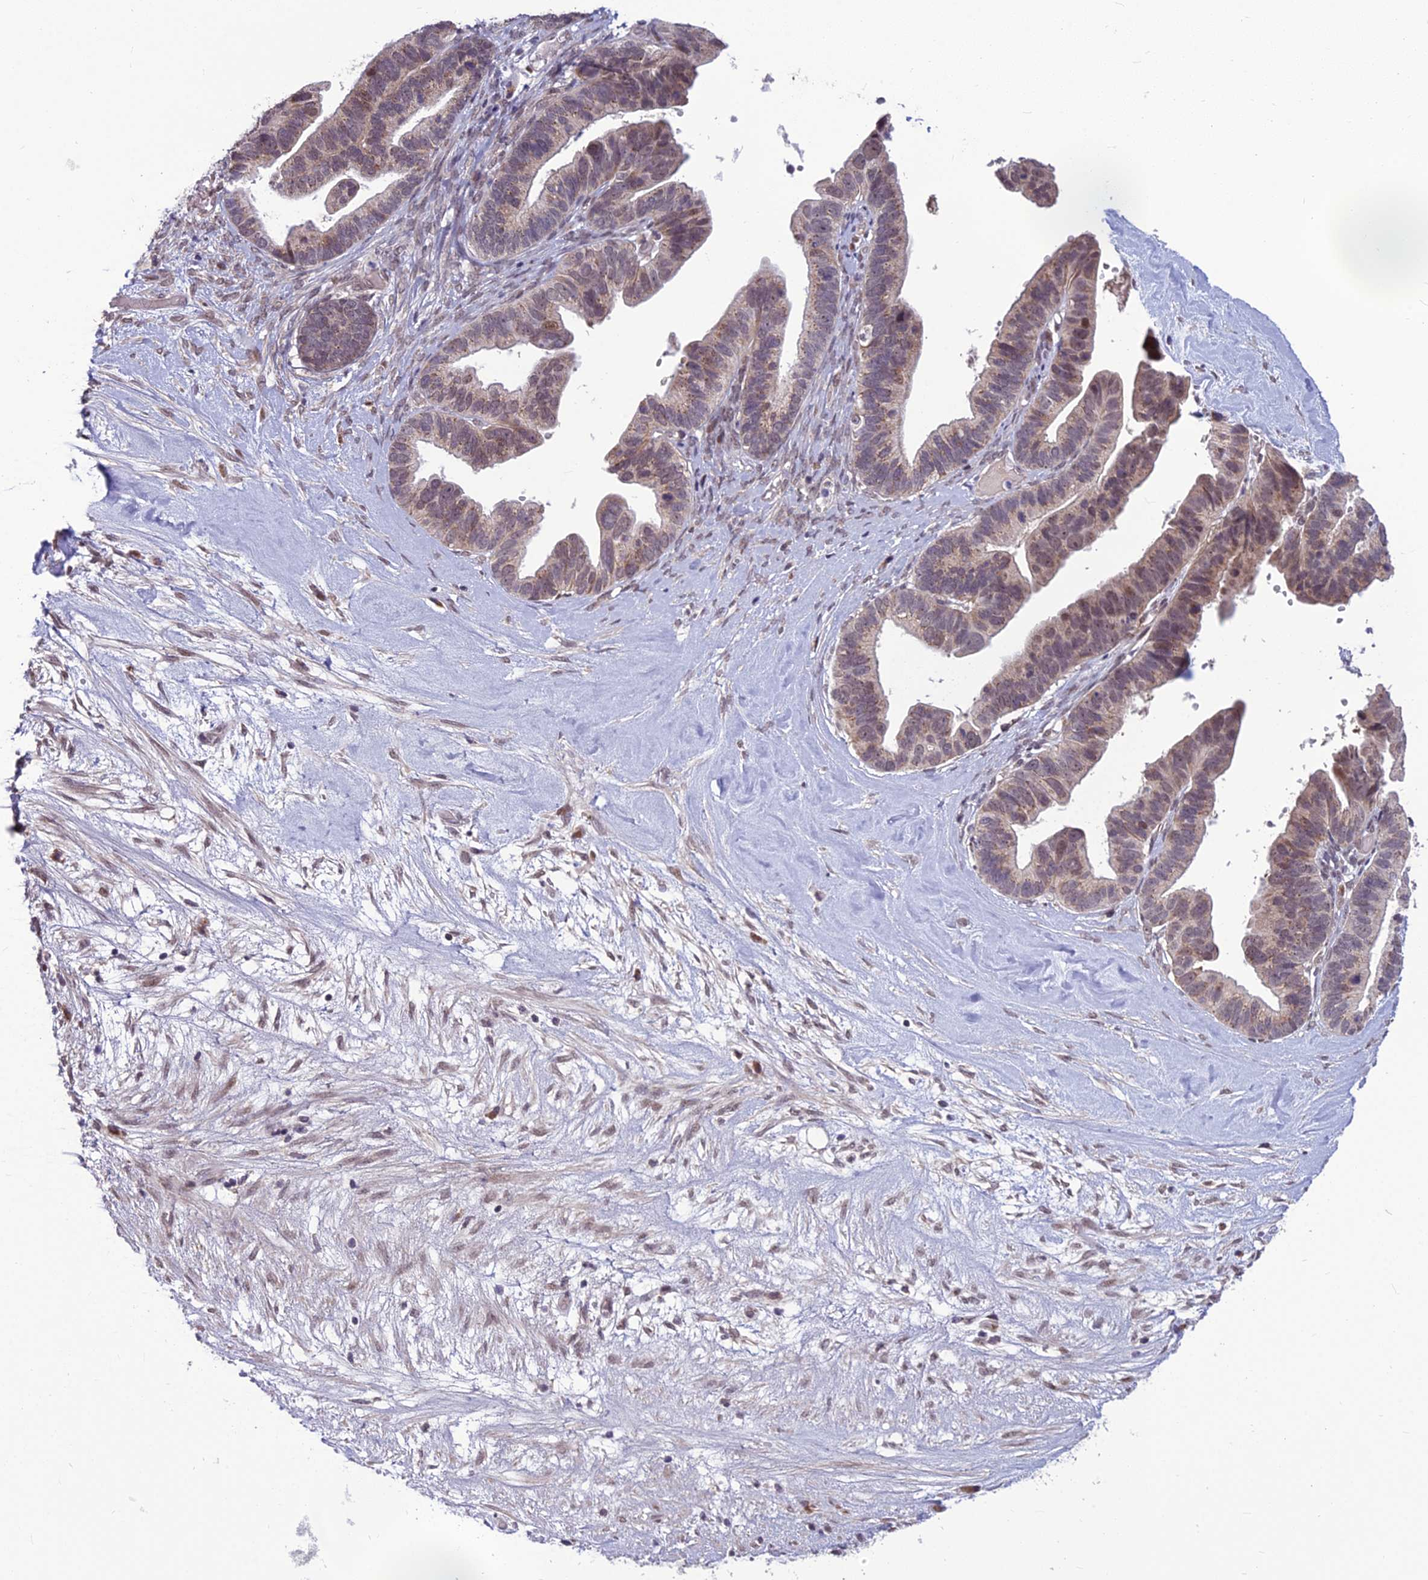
{"staining": {"intensity": "weak", "quantity": "<25%", "location": "nuclear"}, "tissue": "ovarian cancer", "cell_type": "Tumor cells", "image_type": "cancer", "snomed": [{"axis": "morphology", "description": "Cystadenocarcinoma, serous, NOS"}, {"axis": "topography", "description": "Ovary"}], "caption": "An immunohistochemistry (IHC) micrograph of serous cystadenocarcinoma (ovarian) is shown. There is no staining in tumor cells of serous cystadenocarcinoma (ovarian). (DAB (3,3'-diaminobenzidine) IHC visualized using brightfield microscopy, high magnification).", "gene": "FBRS", "patient": {"sex": "female", "age": 56}}